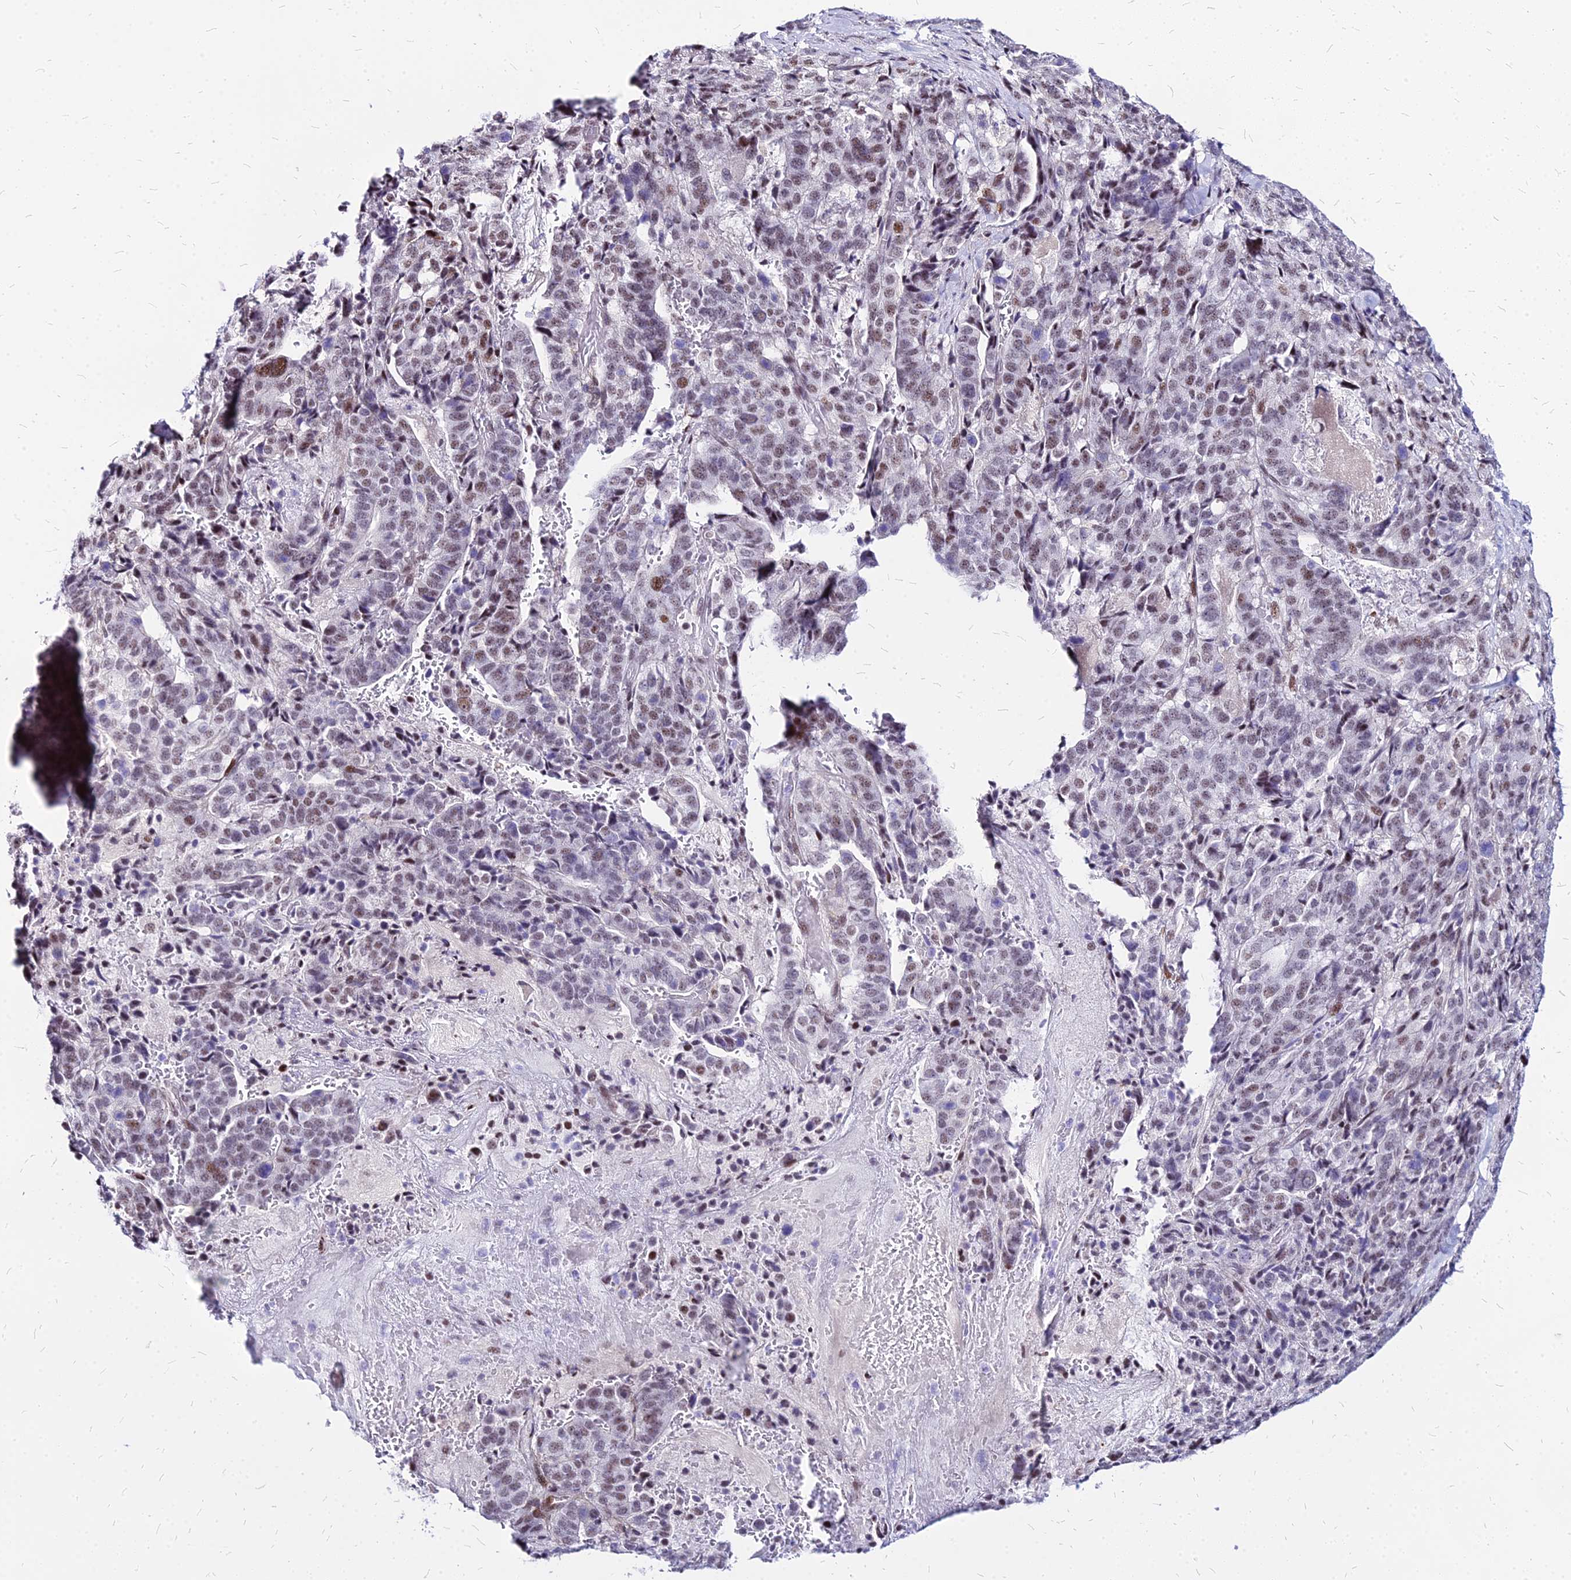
{"staining": {"intensity": "moderate", "quantity": "25%-75%", "location": "nuclear"}, "tissue": "stomach cancer", "cell_type": "Tumor cells", "image_type": "cancer", "snomed": [{"axis": "morphology", "description": "Adenocarcinoma, NOS"}, {"axis": "topography", "description": "Stomach"}], "caption": "This is a micrograph of IHC staining of stomach adenocarcinoma, which shows moderate staining in the nuclear of tumor cells.", "gene": "FDX2", "patient": {"sex": "male", "age": 48}}